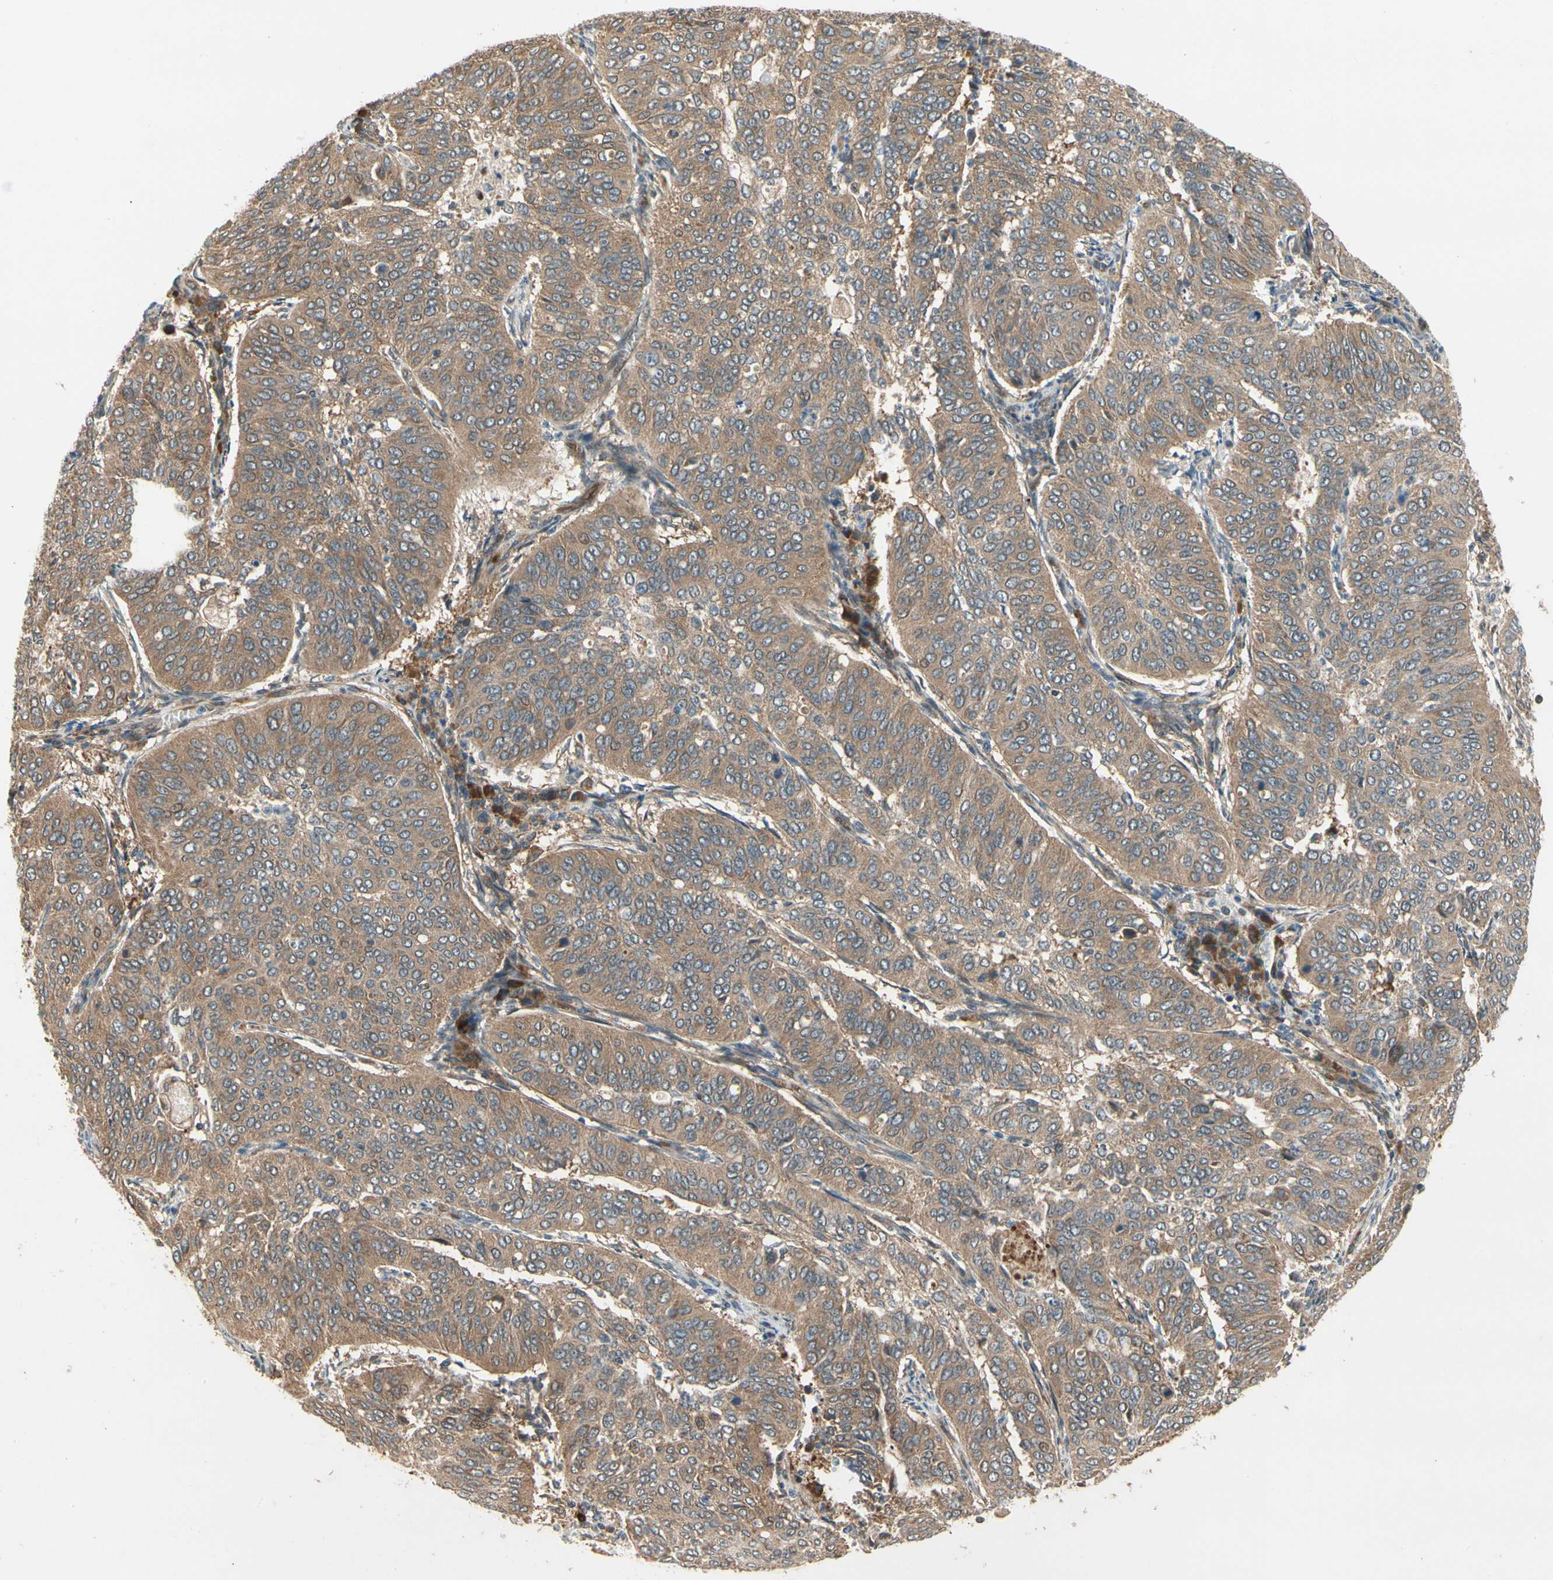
{"staining": {"intensity": "moderate", "quantity": ">75%", "location": "cytoplasmic/membranous"}, "tissue": "cervical cancer", "cell_type": "Tumor cells", "image_type": "cancer", "snomed": [{"axis": "morphology", "description": "Normal tissue, NOS"}, {"axis": "morphology", "description": "Squamous cell carcinoma, NOS"}, {"axis": "topography", "description": "Cervix"}], "caption": "This micrograph demonstrates squamous cell carcinoma (cervical) stained with immunohistochemistry (IHC) to label a protein in brown. The cytoplasmic/membranous of tumor cells show moderate positivity for the protein. Nuclei are counter-stained blue.", "gene": "TDRP", "patient": {"sex": "female", "age": 39}}